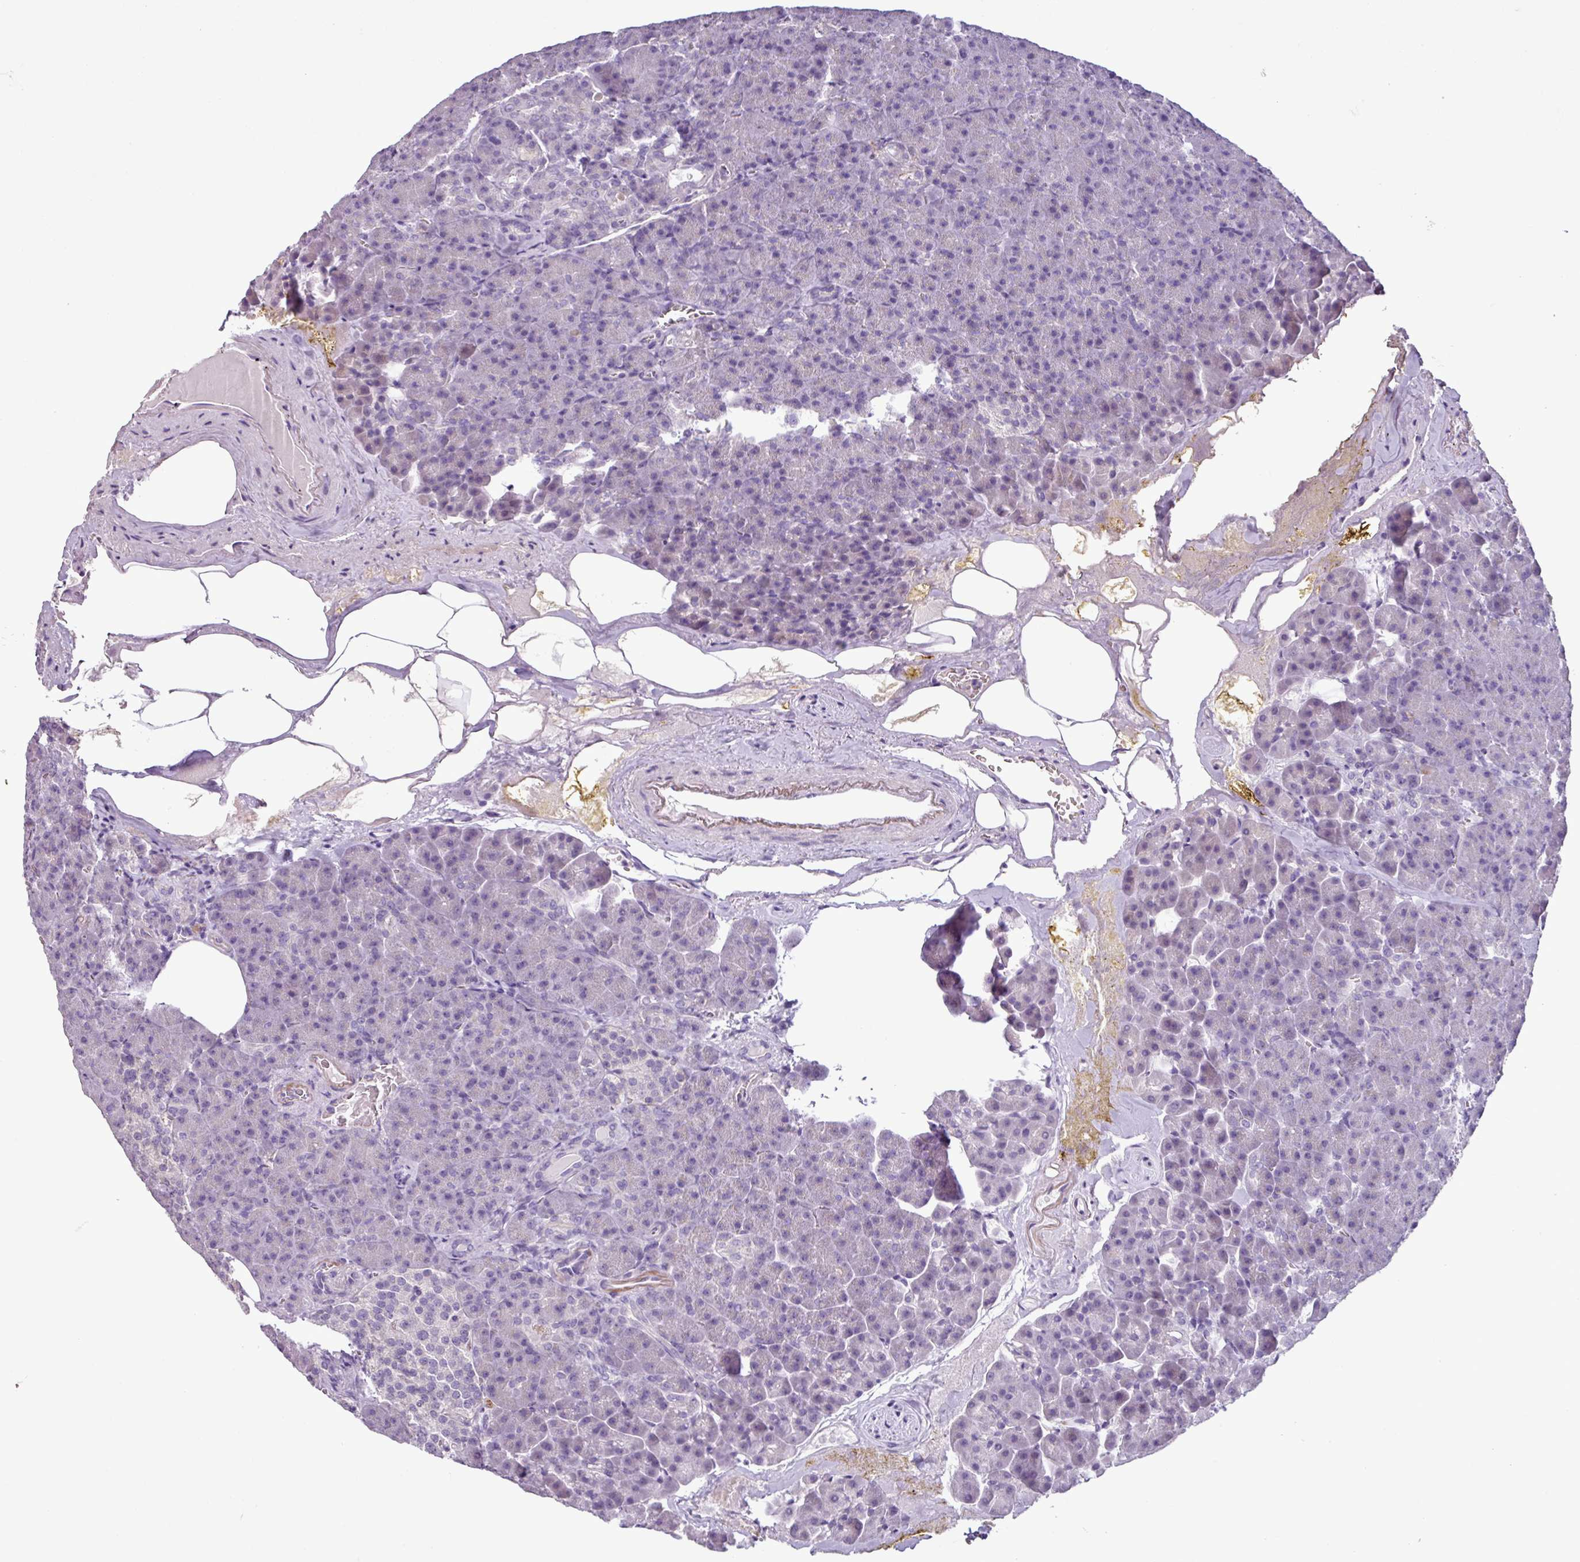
{"staining": {"intensity": "negative", "quantity": "none", "location": "none"}, "tissue": "pancreas", "cell_type": "Exocrine glandular cells", "image_type": "normal", "snomed": [{"axis": "morphology", "description": "Normal tissue, NOS"}, {"axis": "topography", "description": "Pancreas"}], "caption": "Immunohistochemistry (IHC) histopathology image of unremarkable pancreas: pancreas stained with DAB demonstrates no significant protein staining in exocrine glandular cells. Nuclei are stained in blue.", "gene": "C9orf24", "patient": {"sex": "female", "age": 74}}